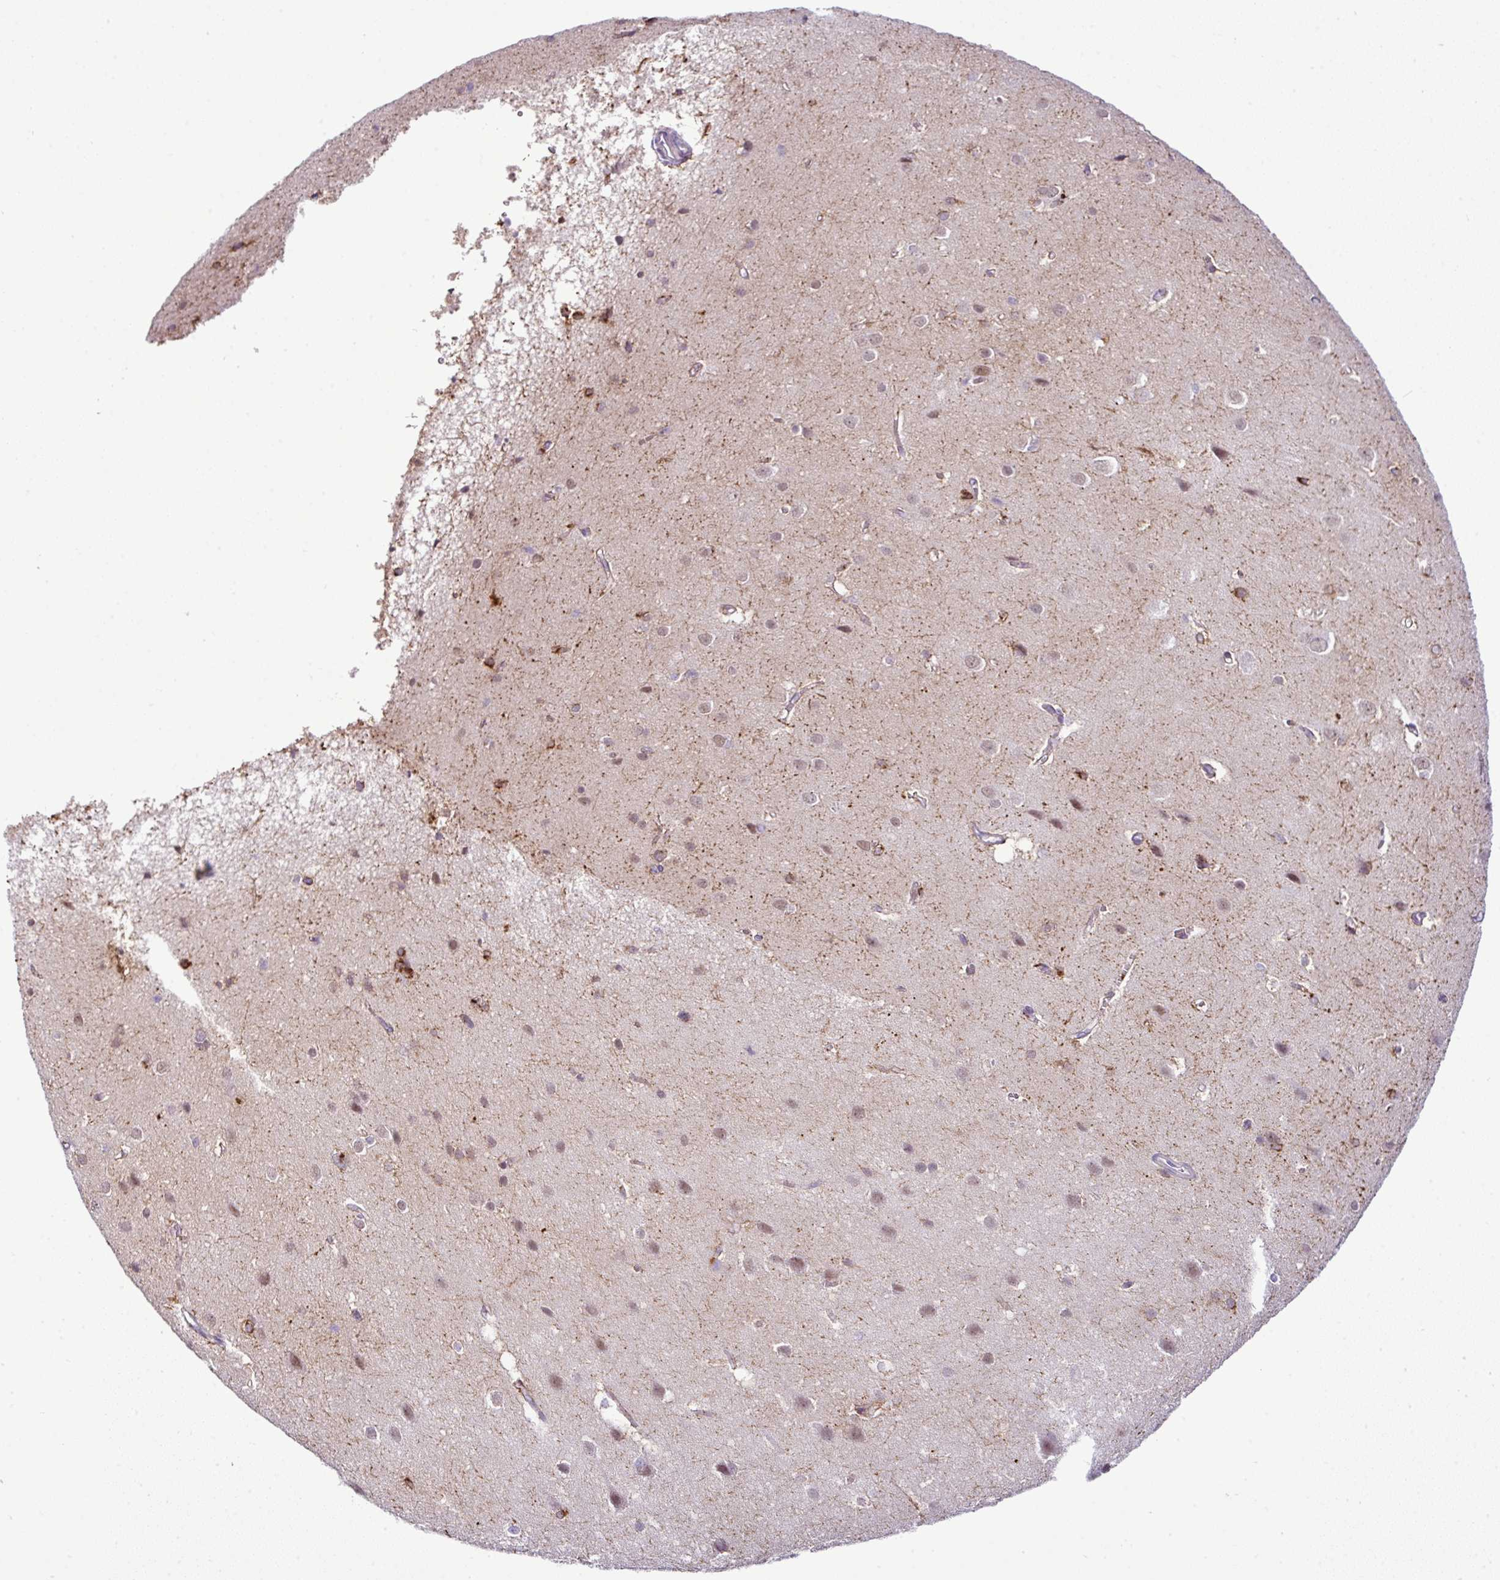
{"staining": {"intensity": "negative", "quantity": "none", "location": "none"}, "tissue": "cerebral cortex", "cell_type": "Endothelial cells", "image_type": "normal", "snomed": [{"axis": "morphology", "description": "Normal tissue, NOS"}, {"axis": "topography", "description": "Cerebral cortex"}], "caption": "DAB (3,3'-diaminobenzidine) immunohistochemical staining of unremarkable cerebral cortex reveals no significant positivity in endothelial cells. The staining was performed using DAB (3,3'-diaminobenzidine) to visualize the protein expression in brown, while the nuclei were stained in blue with hematoxylin (Magnification: 20x).", "gene": "CMTM5", "patient": {"sex": "male", "age": 37}}